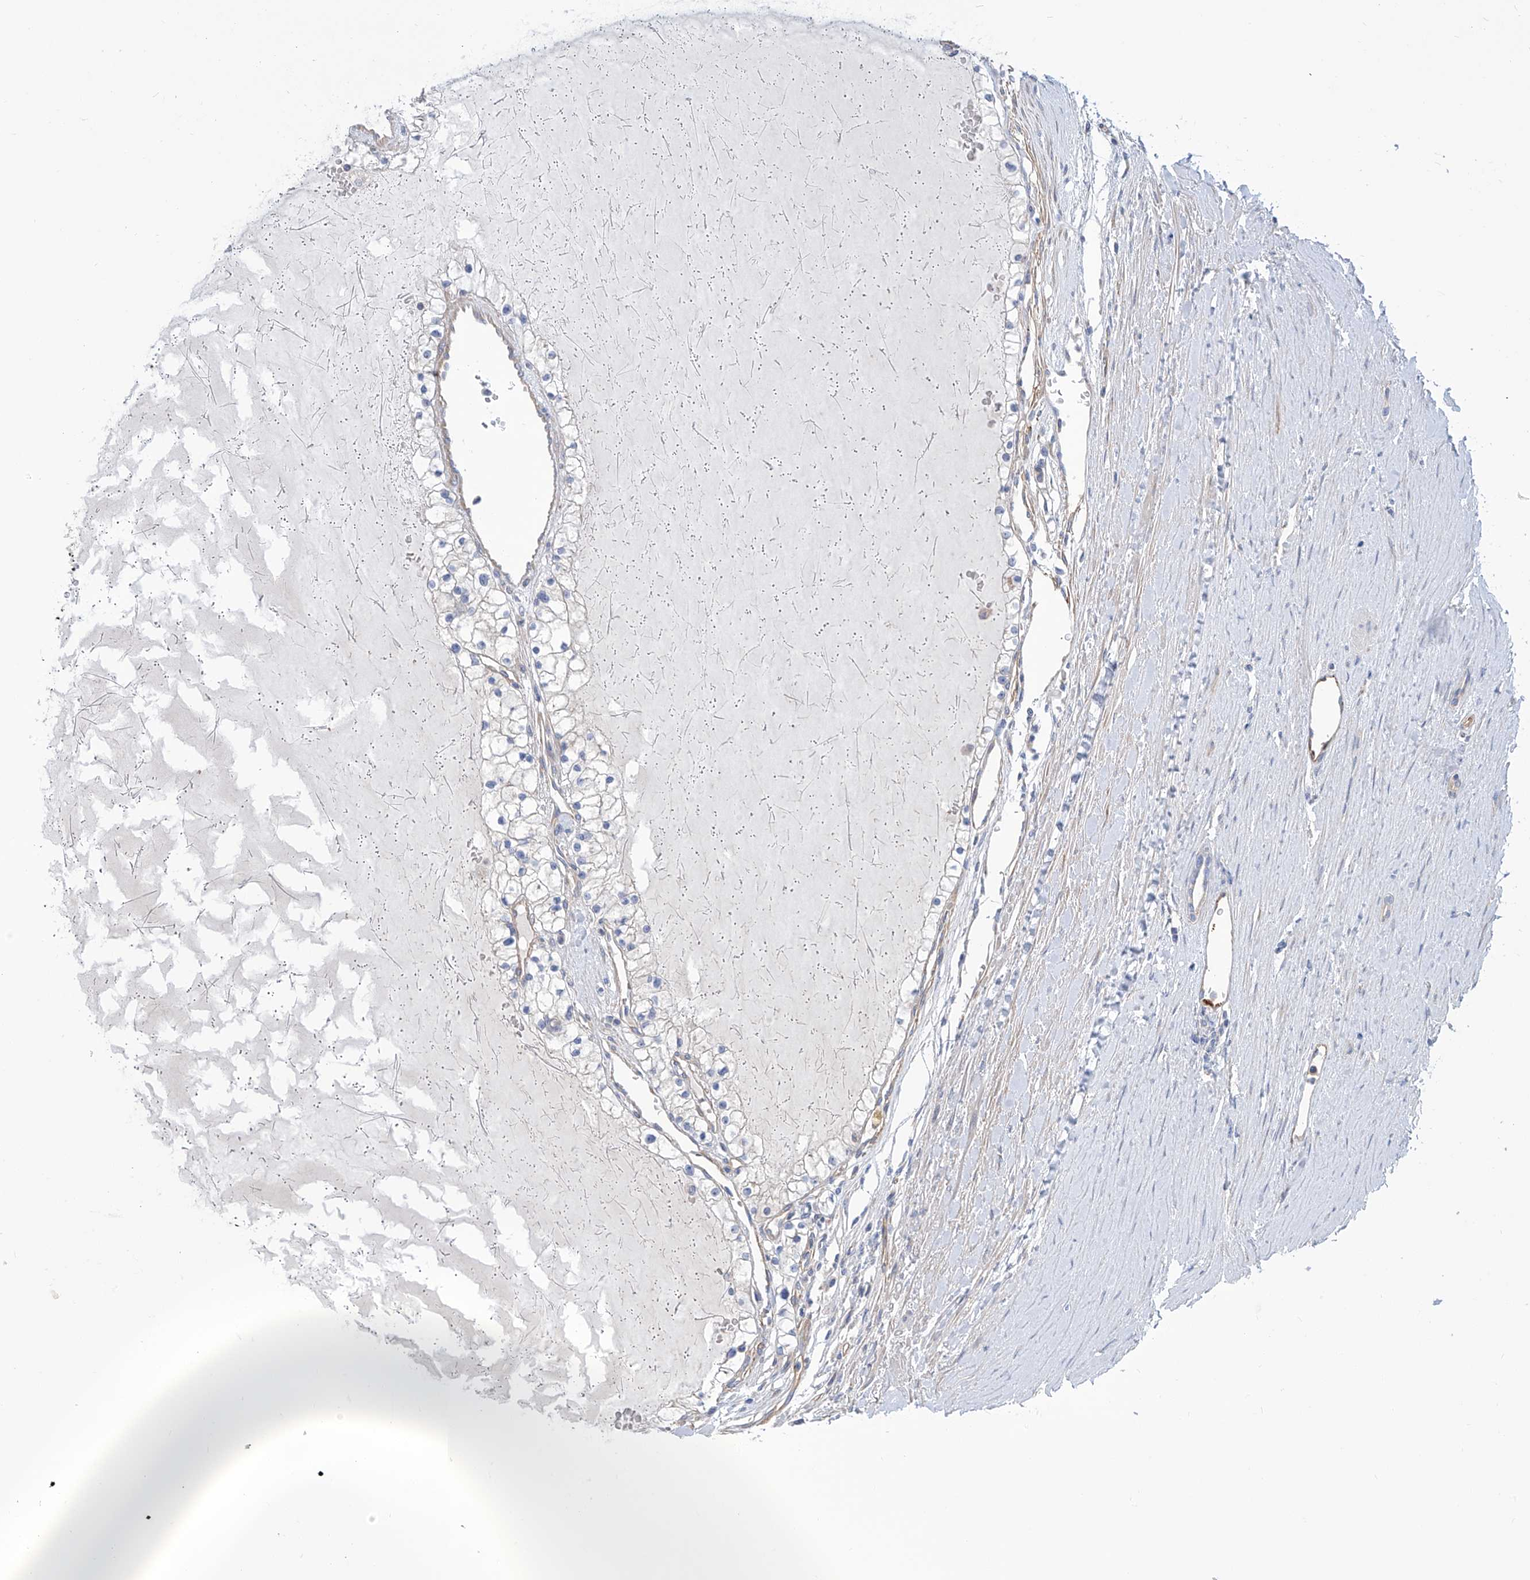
{"staining": {"intensity": "negative", "quantity": "none", "location": "none"}, "tissue": "renal cancer", "cell_type": "Tumor cells", "image_type": "cancer", "snomed": [{"axis": "morphology", "description": "Normal tissue, NOS"}, {"axis": "morphology", "description": "Adenocarcinoma, NOS"}, {"axis": "topography", "description": "Kidney"}], "caption": "An image of adenocarcinoma (renal) stained for a protein demonstrates no brown staining in tumor cells.", "gene": "TMEM209", "patient": {"sex": "male", "age": 68}}